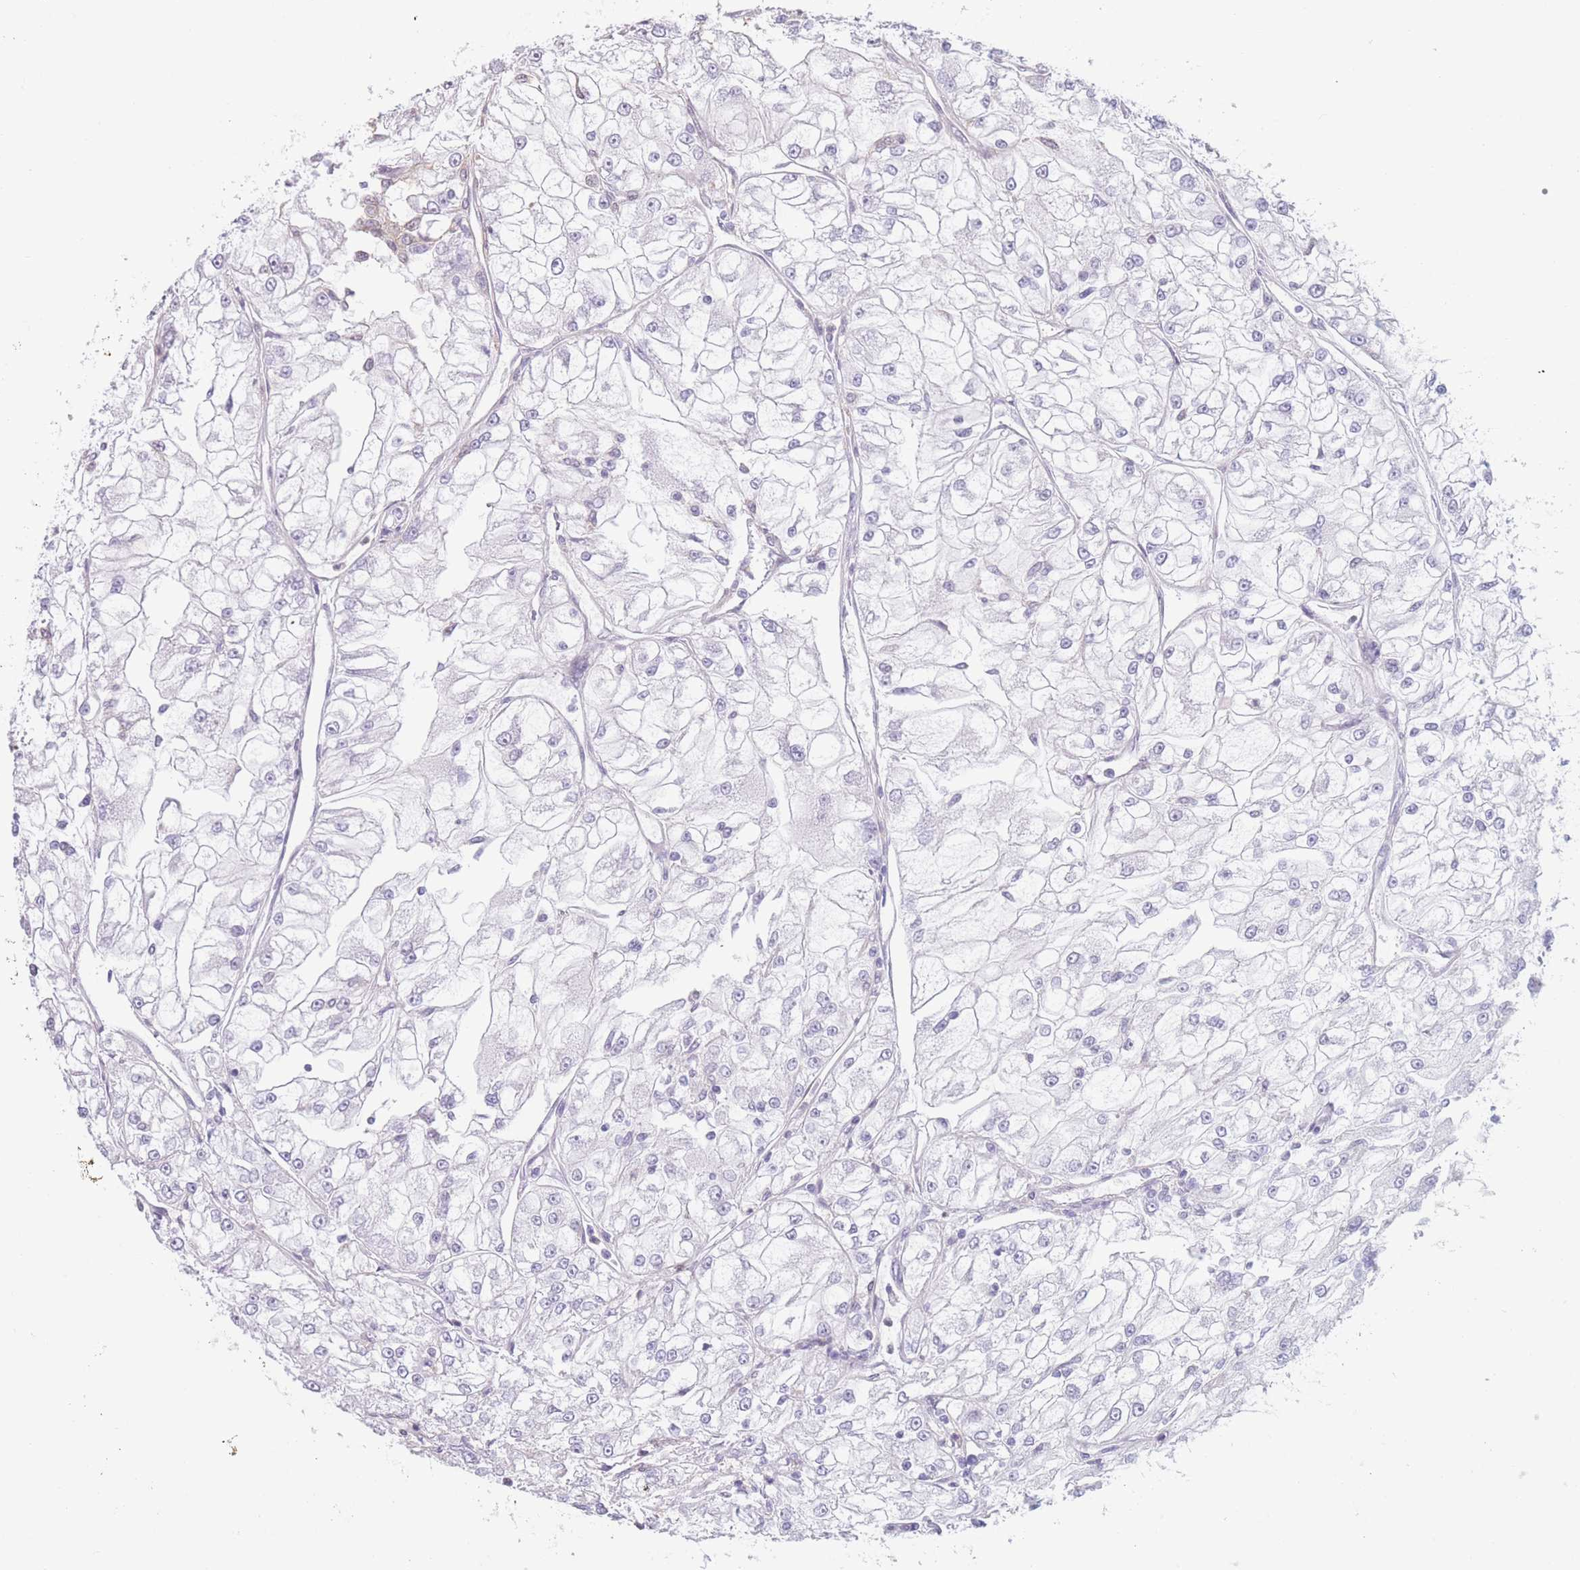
{"staining": {"intensity": "negative", "quantity": "none", "location": "none"}, "tissue": "renal cancer", "cell_type": "Tumor cells", "image_type": "cancer", "snomed": [{"axis": "morphology", "description": "Adenocarcinoma, NOS"}, {"axis": "topography", "description": "Kidney"}], "caption": "Photomicrograph shows no significant protein expression in tumor cells of renal cancer (adenocarcinoma).", "gene": "PODXL", "patient": {"sex": "female", "age": 72}}